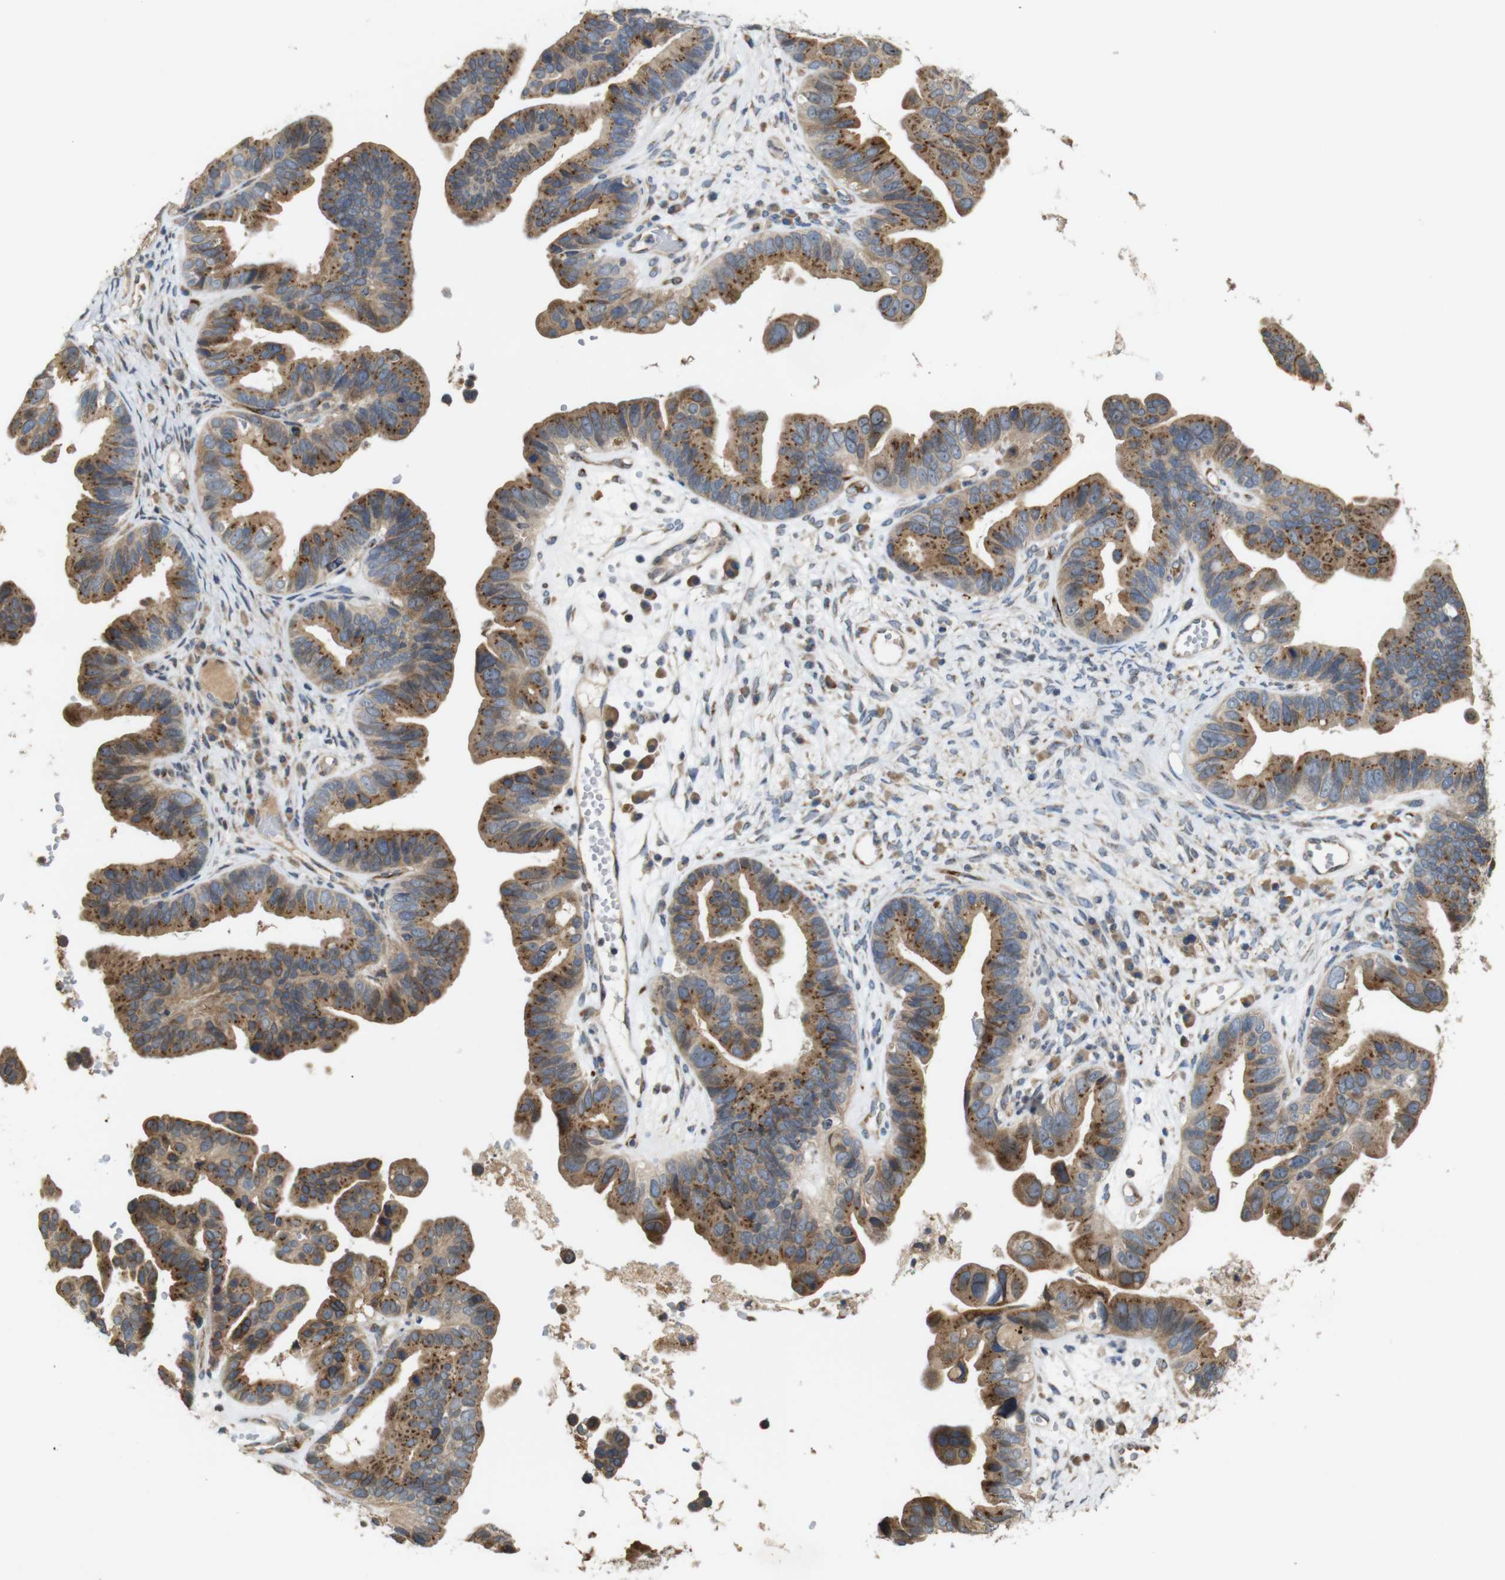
{"staining": {"intensity": "moderate", "quantity": ">75%", "location": "cytoplasmic/membranous"}, "tissue": "ovarian cancer", "cell_type": "Tumor cells", "image_type": "cancer", "snomed": [{"axis": "morphology", "description": "Cystadenocarcinoma, serous, NOS"}, {"axis": "topography", "description": "Ovary"}], "caption": "Serous cystadenocarcinoma (ovarian) tissue shows moderate cytoplasmic/membranous expression in approximately >75% of tumor cells", "gene": "EFCAB14", "patient": {"sex": "female", "age": 56}}